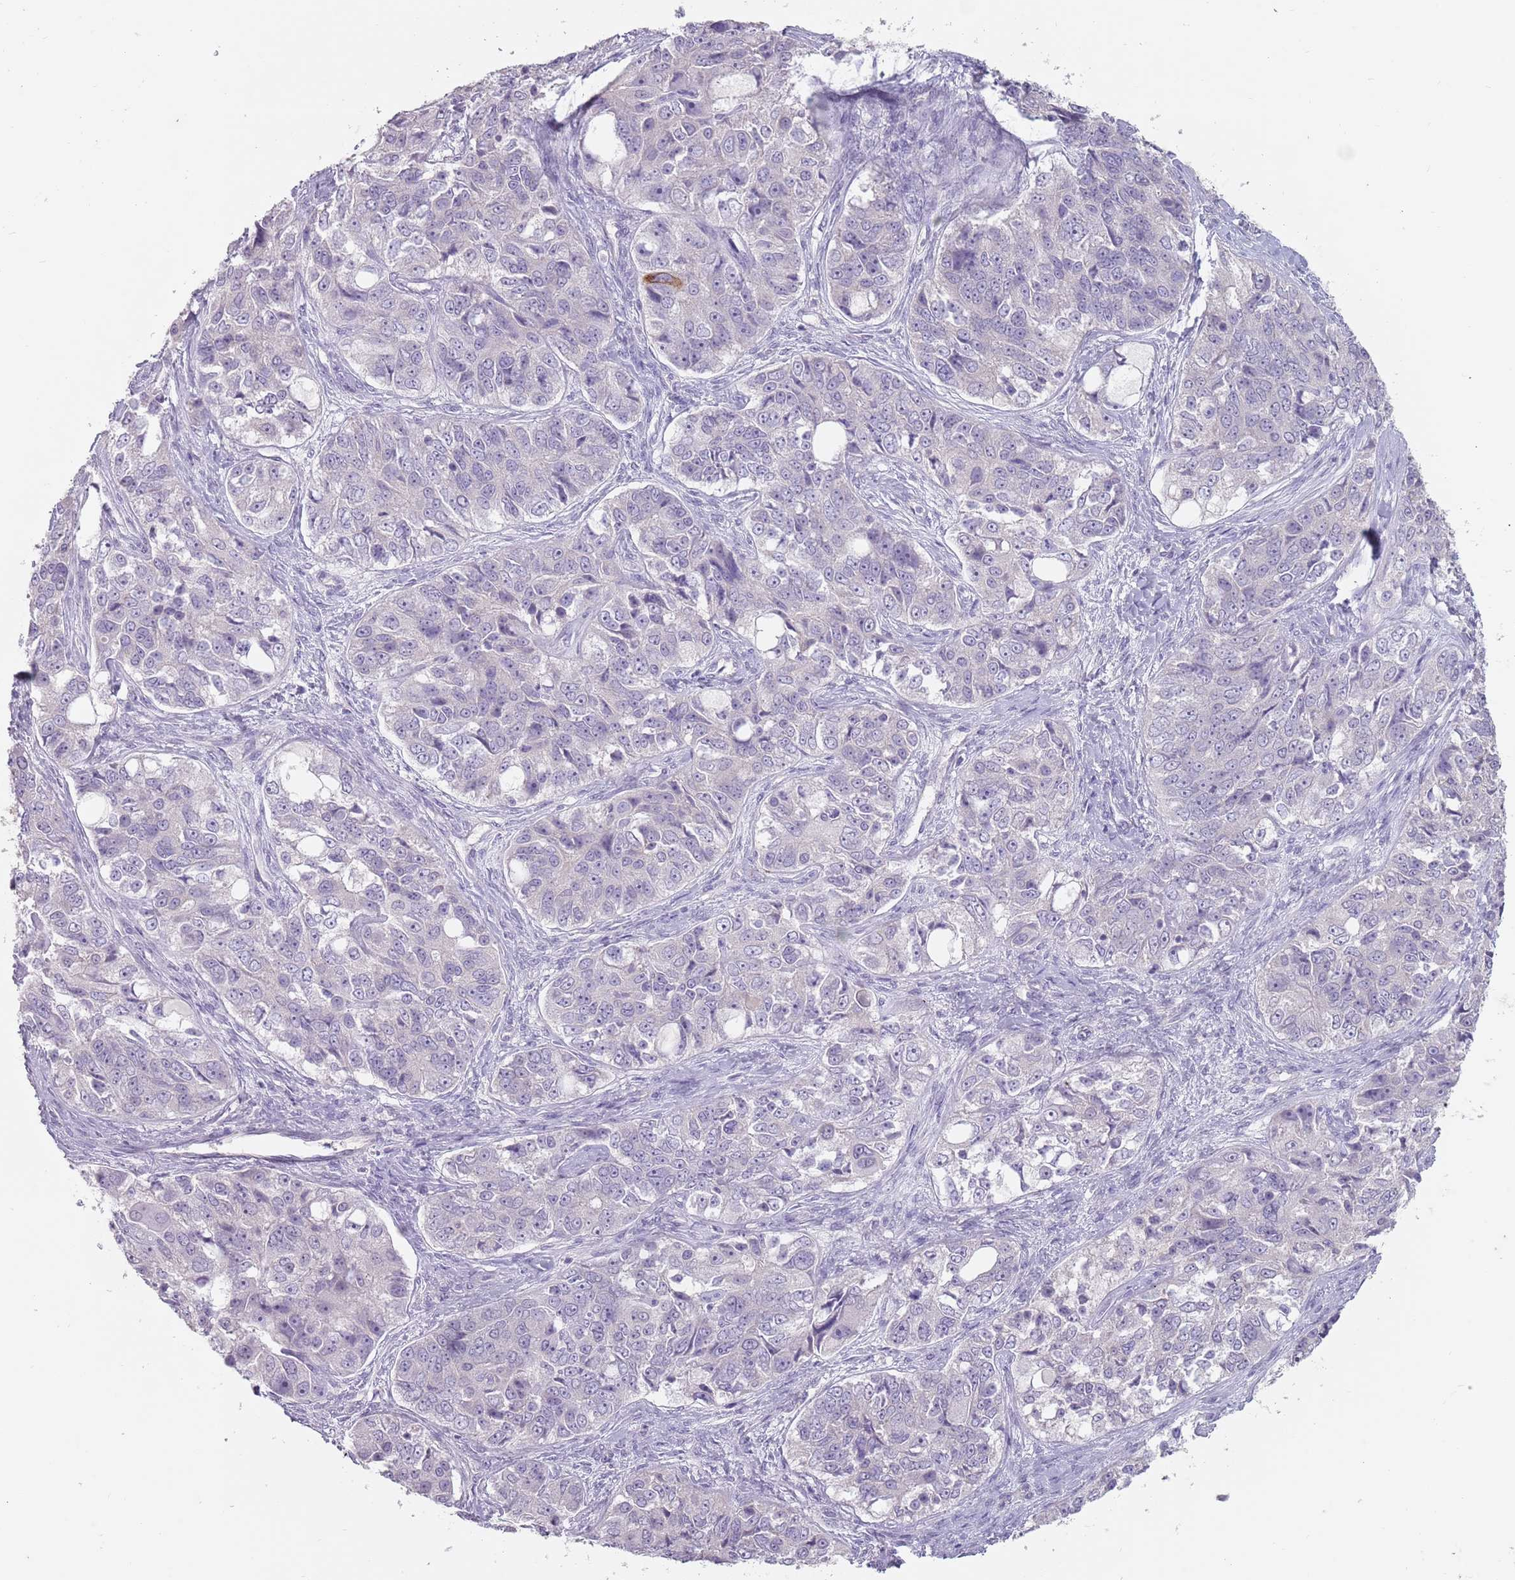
{"staining": {"intensity": "negative", "quantity": "none", "location": "none"}, "tissue": "ovarian cancer", "cell_type": "Tumor cells", "image_type": "cancer", "snomed": [{"axis": "morphology", "description": "Carcinoma, endometroid"}, {"axis": "topography", "description": "Ovary"}], "caption": "The photomicrograph exhibits no staining of tumor cells in ovarian cancer. (IHC, brightfield microscopy, high magnification).", "gene": "STYK1", "patient": {"sex": "female", "age": 51}}